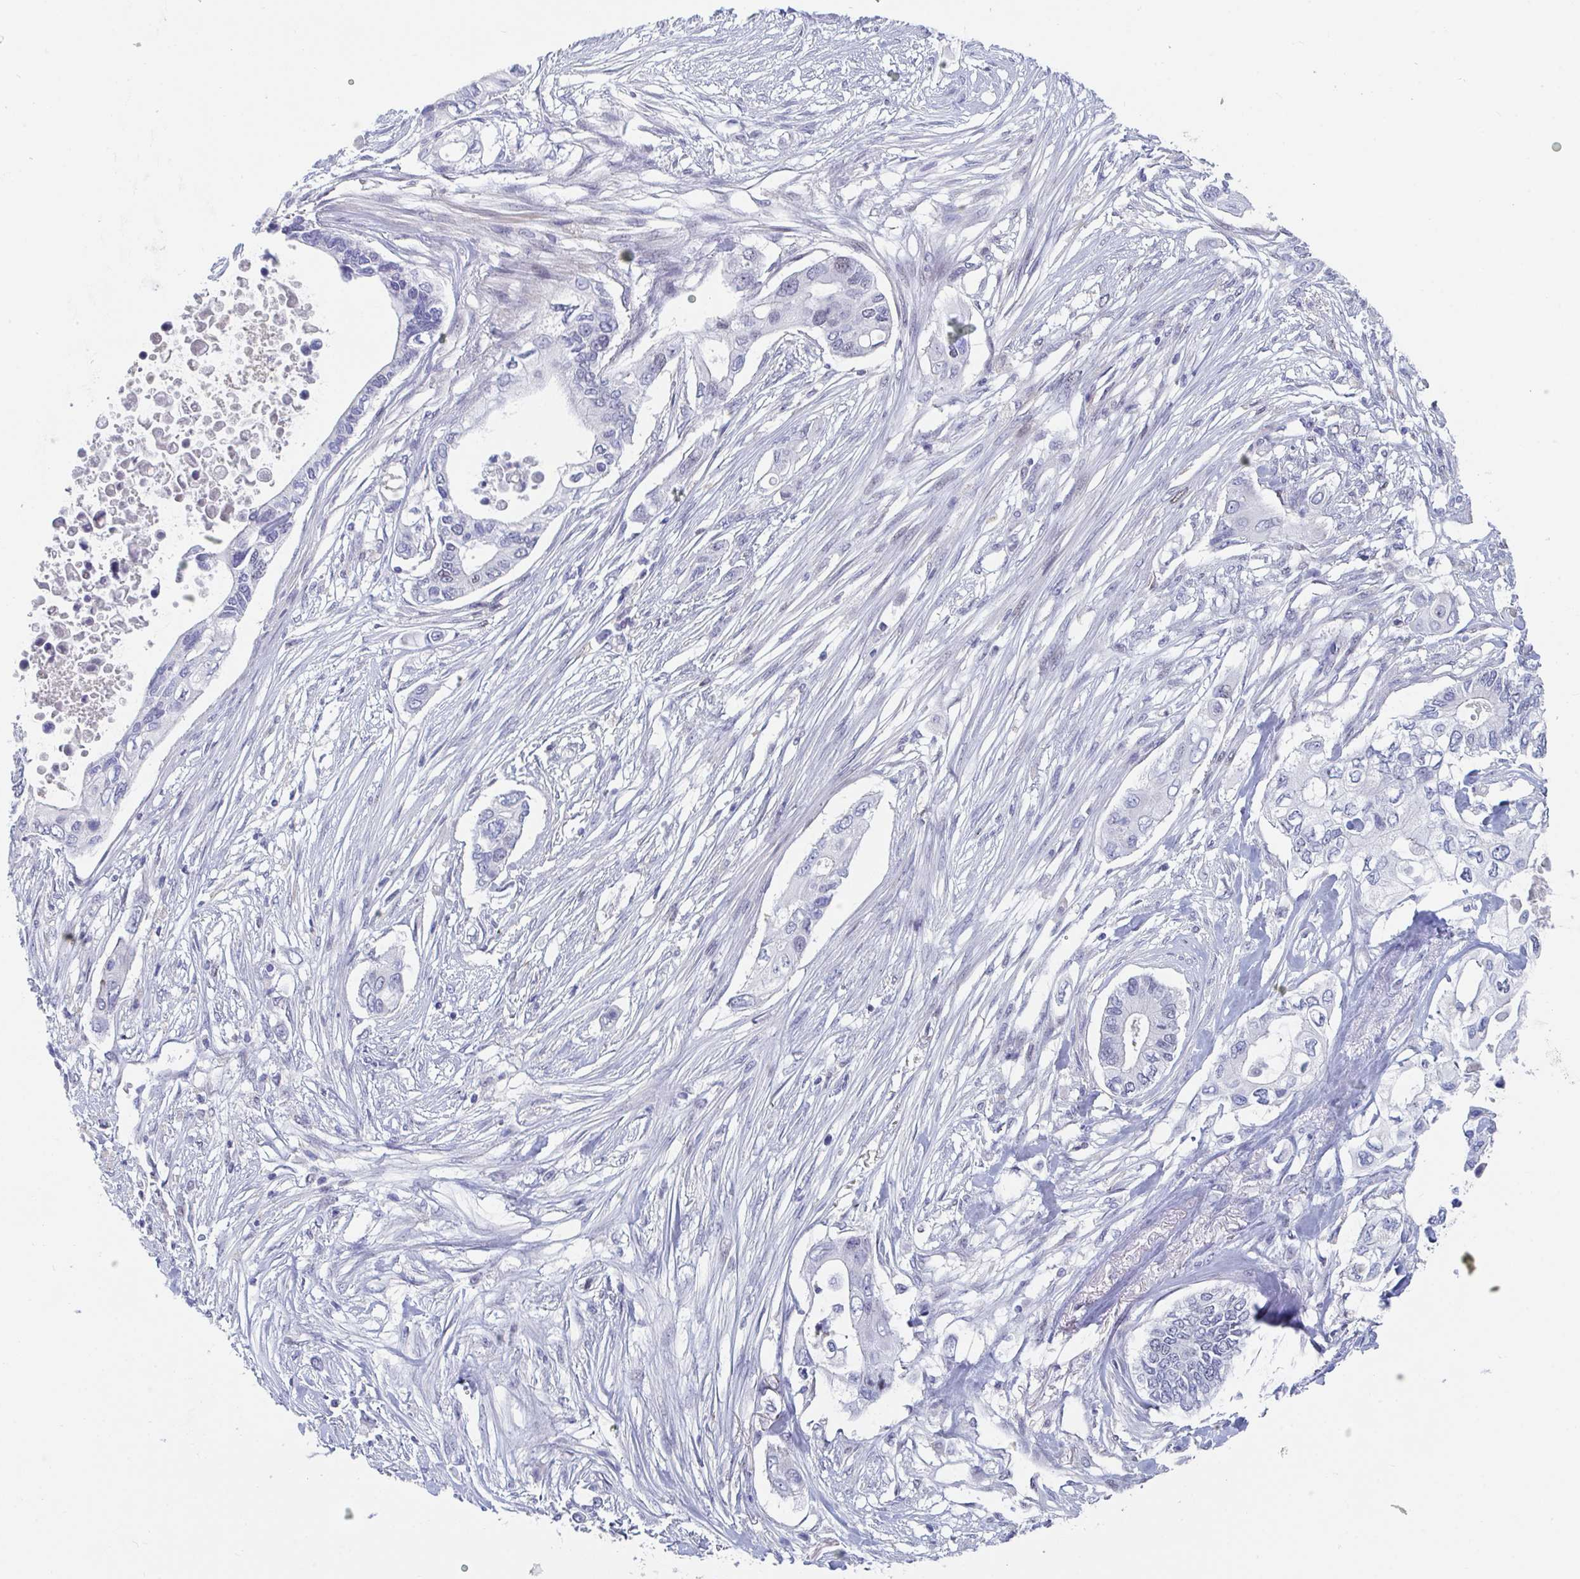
{"staining": {"intensity": "negative", "quantity": "none", "location": "none"}, "tissue": "pancreatic cancer", "cell_type": "Tumor cells", "image_type": "cancer", "snomed": [{"axis": "morphology", "description": "Adenocarcinoma, NOS"}, {"axis": "topography", "description": "Pancreas"}], "caption": "The immunohistochemistry histopathology image has no significant positivity in tumor cells of pancreatic cancer (adenocarcinoma) tissue. (DAB IHC visualized using brightfield microscopy, high magnification).", "gene": "CENPT", "patient": {"sex": "female", "age": 63}}